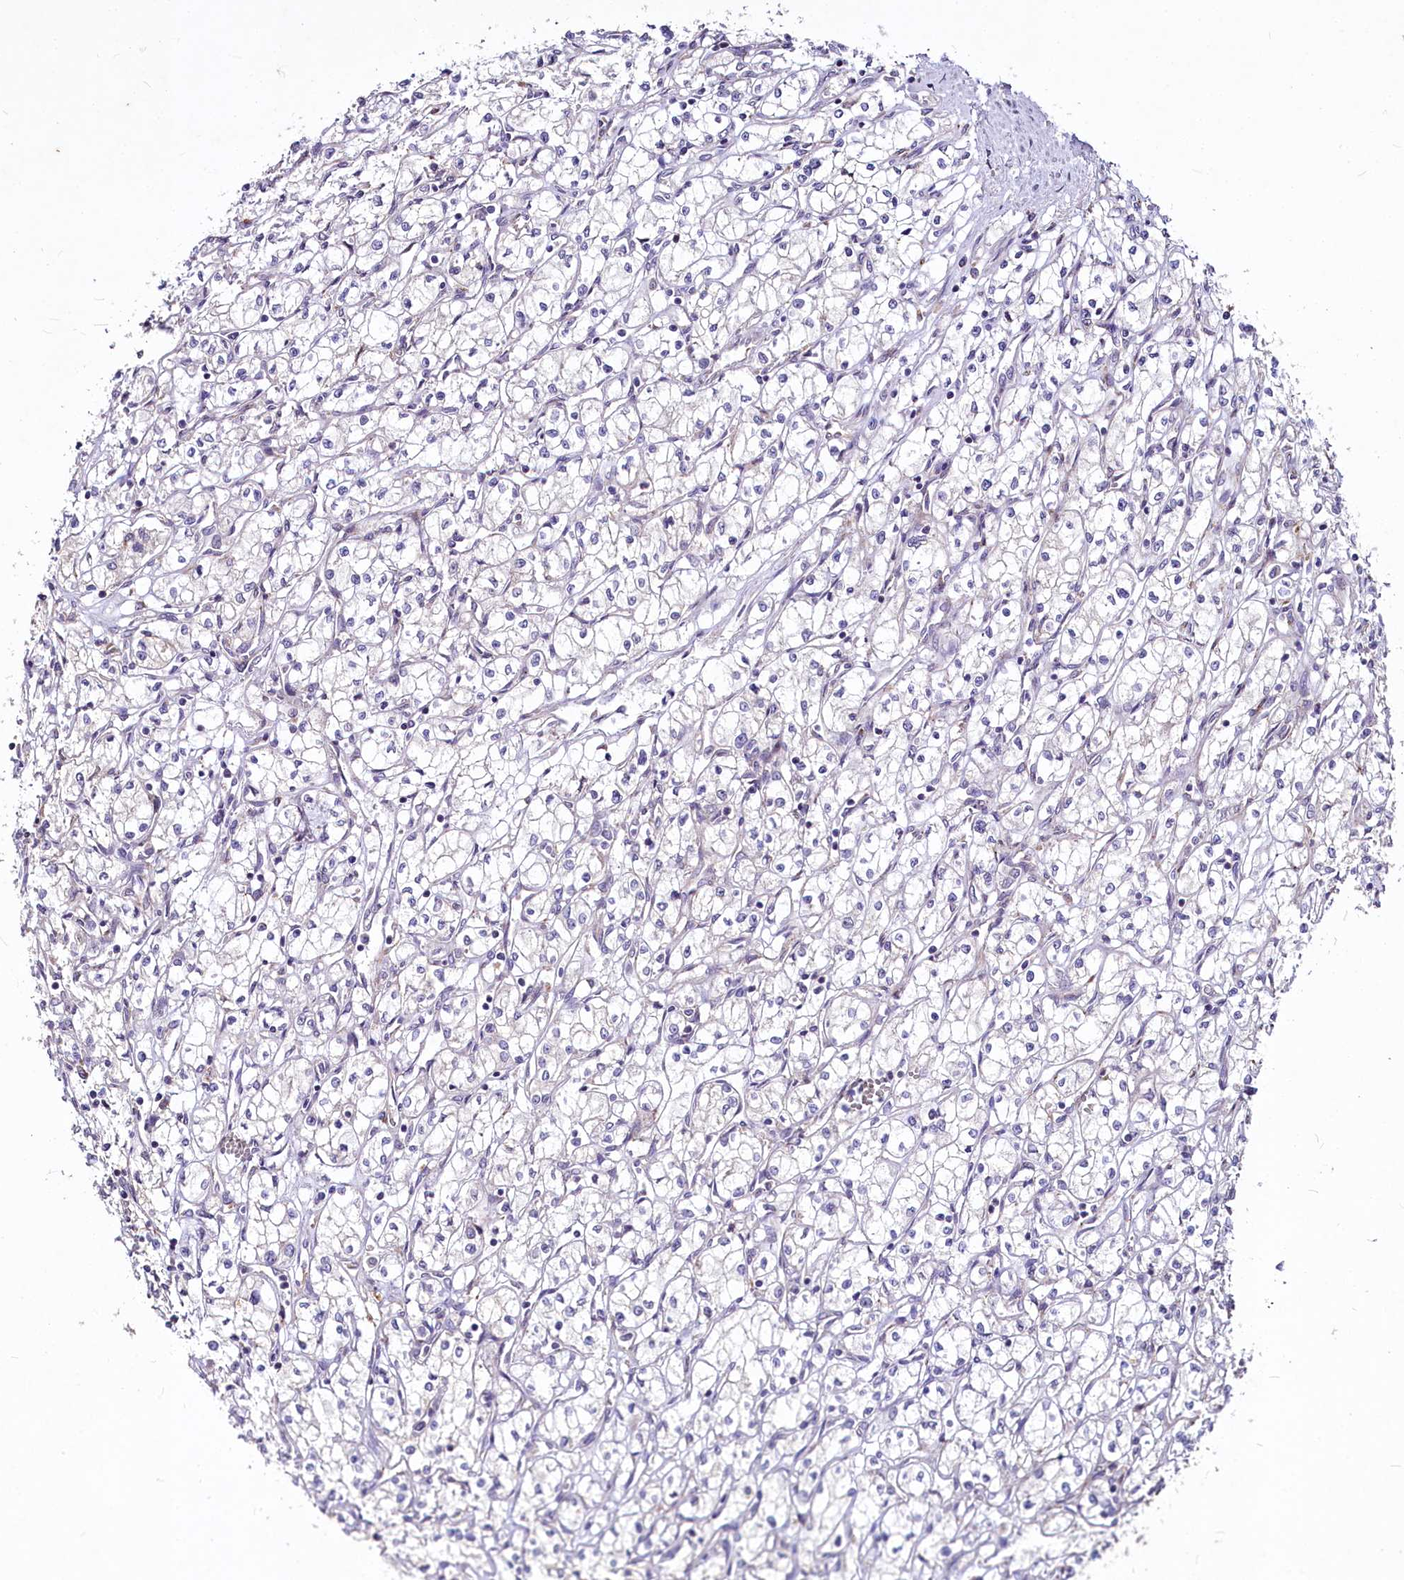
{"staining": {"intensity": "negative", "quantity": "none", "location": "none"}, "tissue": "renal cancer", "cell_type": "Tumor cells", "image_type": "cancer", "snomed": [{"axis": "morphology", "description": "Adenocarcinoma, NOS"}, {"axis": "topography", "description": "Kidney"}], "caption": "This is an IHC image of renal cancer (adenocarcinoma). There is no staining in tumor cells.", "gene": "C11orf86", "patient": {"sex": "male", "age": 59}}